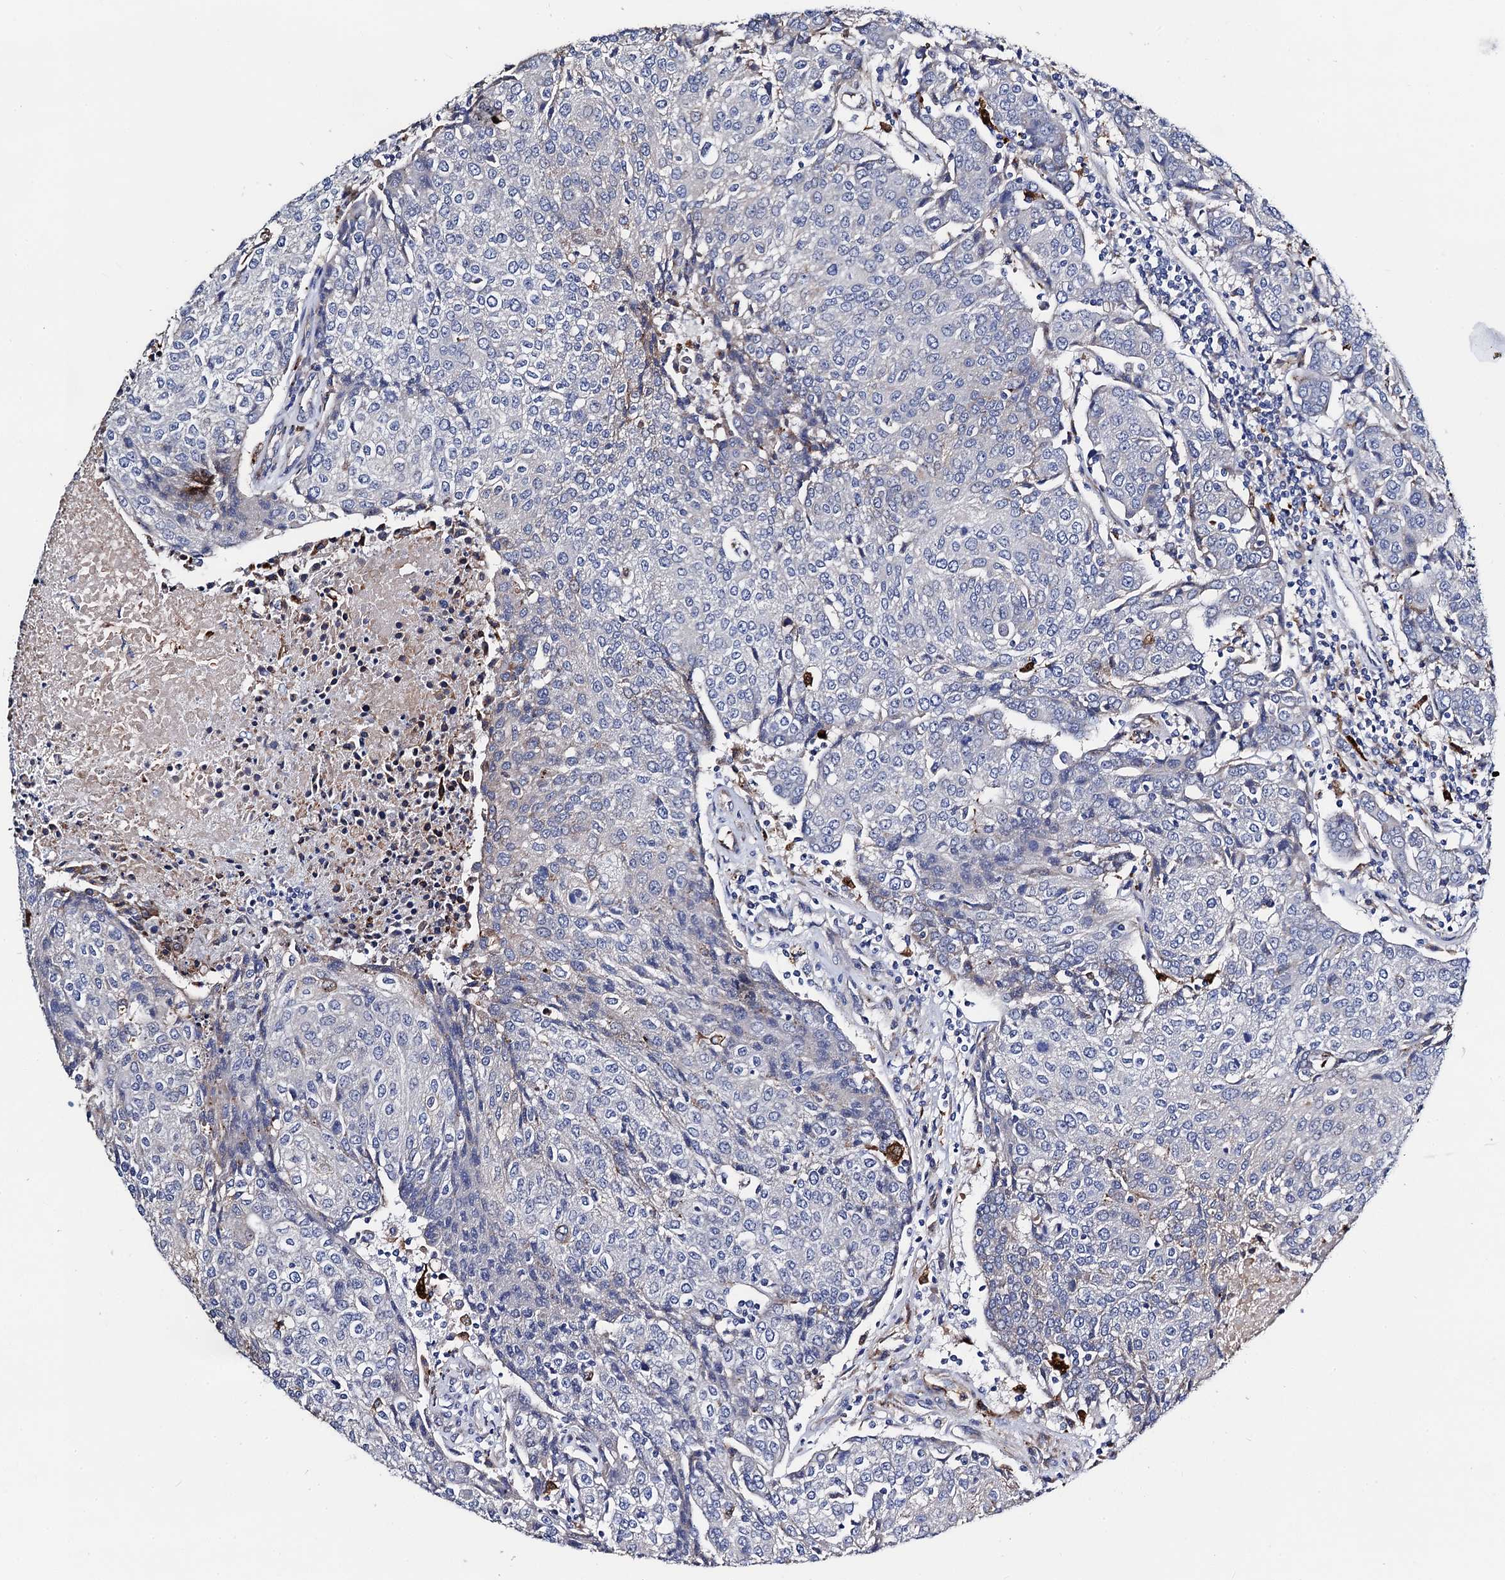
{"staining": {"intensity": "negative", "quantity": "none", "location": "none"}, "tissue": "urothelial cancer", "cell_type": "Tumor cells", "image_type": "cancer", "snomed": [{"axis": "morphology", "description": "Urothelial carcinoma, High grade"}, {"axis": "topography", "description": "Urinary bladder"}], "caption": "Immunohistochemical staining of human urothelial cancer exhibits no significant expression in tumor cells. Nuclei are stained in blue.", "gene": "FREM3", "patient": {"sex": "female", "age": 85}}